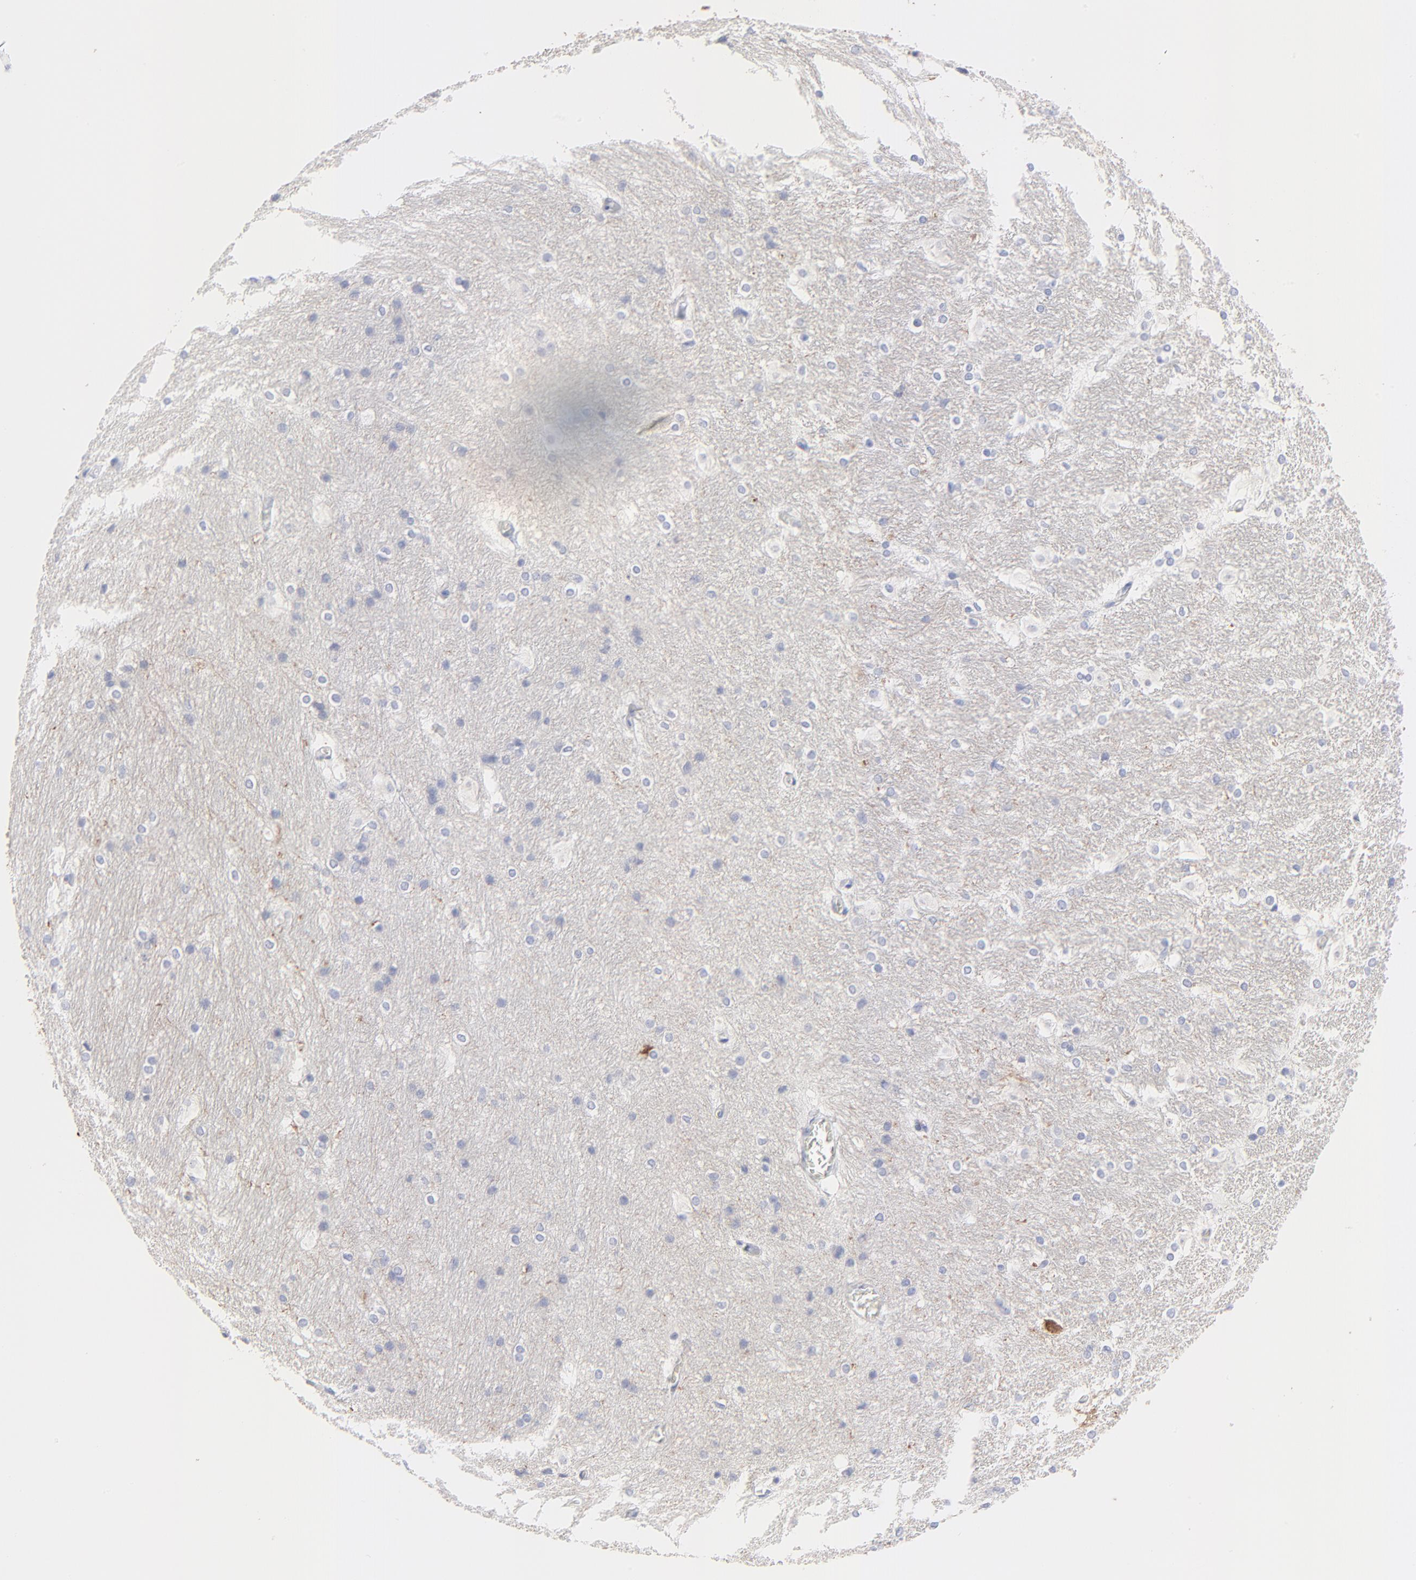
{"staining": {"intensity": "negative", "quantity": "none", "location": "none"}, "tissue": "hippocampus", "cell_type": "Glial cells", "image_type": "normal", "snomed": [{"axis": "morphology", "description": "Normal tissue, NOS"}, {"axis": "topography", "description": "Hippocampus"}], "caption": "This is an immunohistochemistry (IHC) photomicrograph of unremarkable human hippocampus. There is no positivity in glial cells.", "gene": "PSD3", "patient": {"sex": "female", "age": 19}}